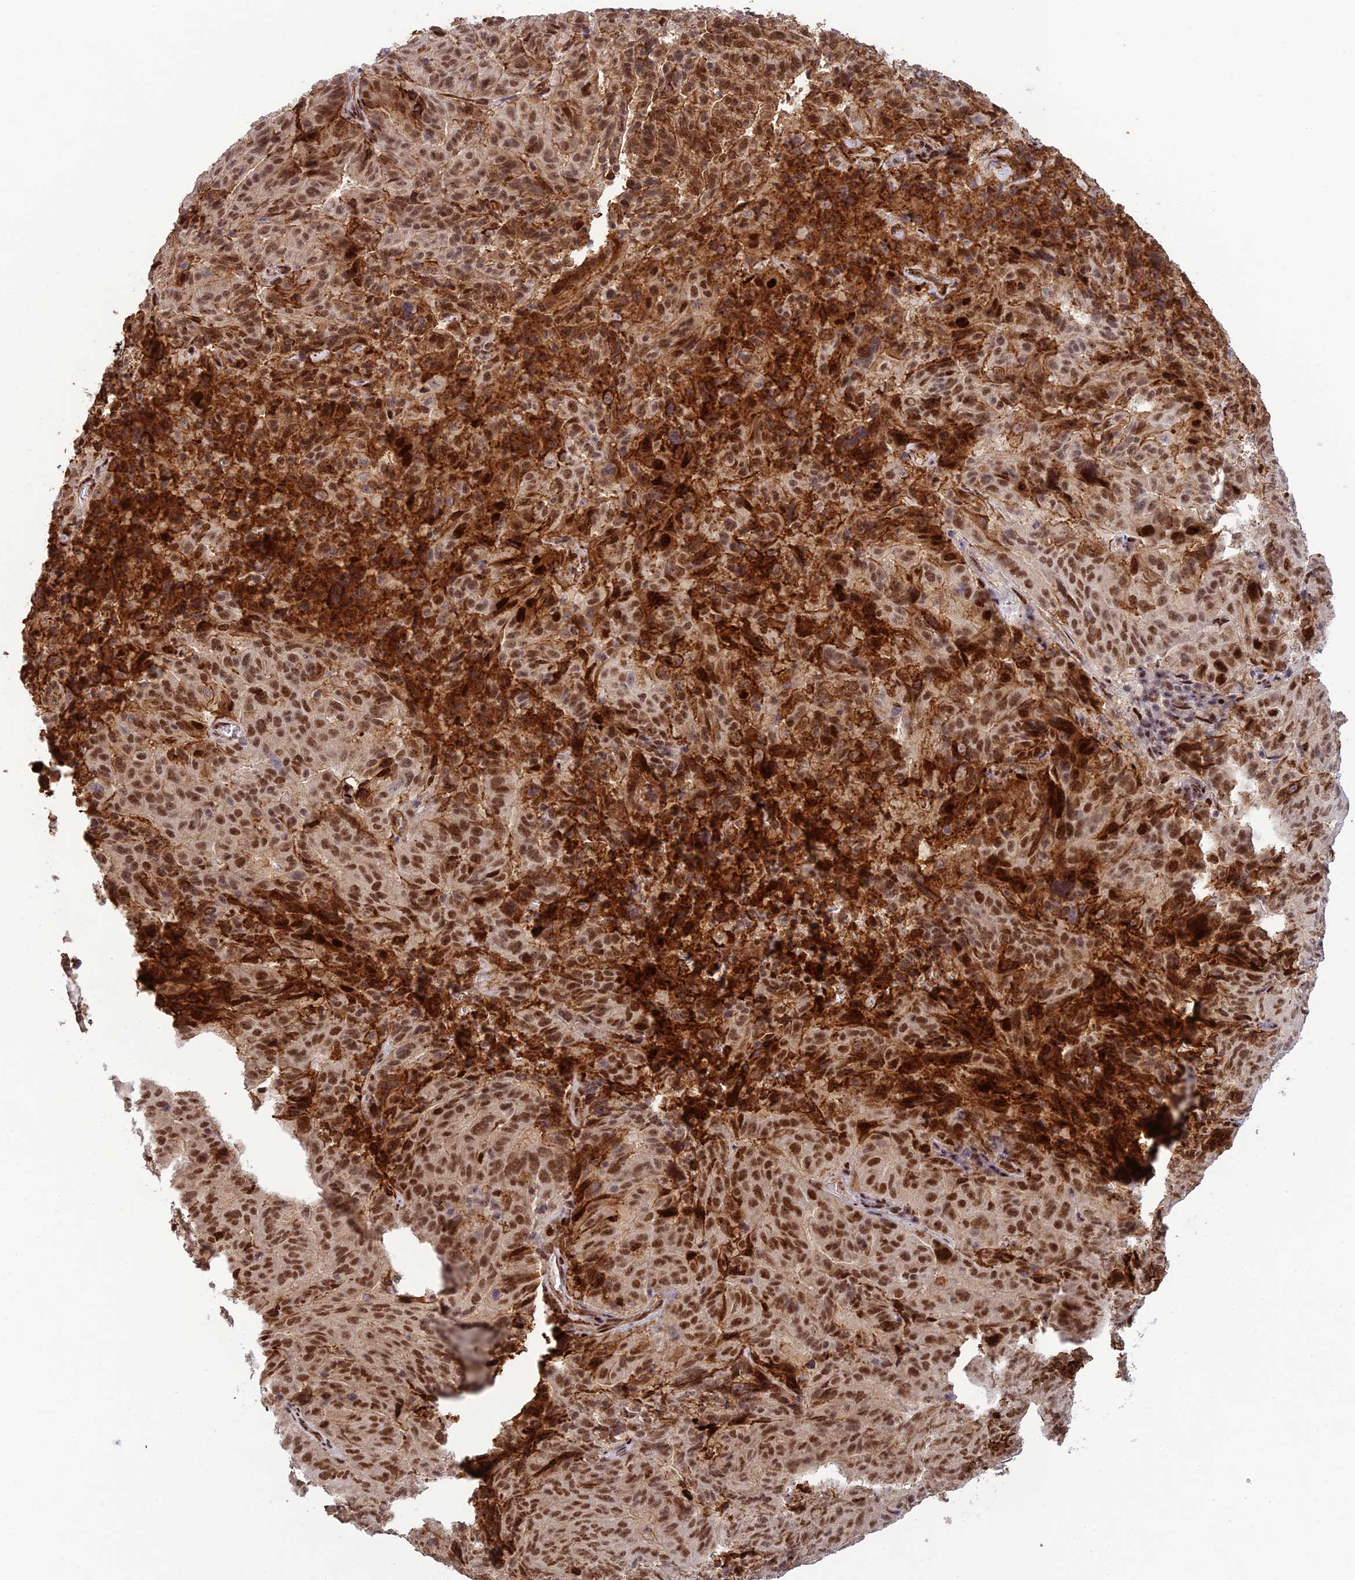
{"staining": {"intensity": "strong", "quantity": ">75%", "location": "cytoplasmic/membranous,nuclear"}, "tissue": "pancreatic cancer", "cell_type": "Tumor cells", "image_type": "cancer", "snomed": [{"axis": "morphology", "description": "Adenocarcinoma, NOS"}, {"axis": "topography", "description": "Pancreas"}], "caption": "This micrograph displays IHC staining of pancreatic cancer, with high strong cytoplasmic/membranous and nuclear positivity in approximately >75% of tumor cells.", "gene": "RANBP3", "patient": {"sex": "male", "age": 63}}